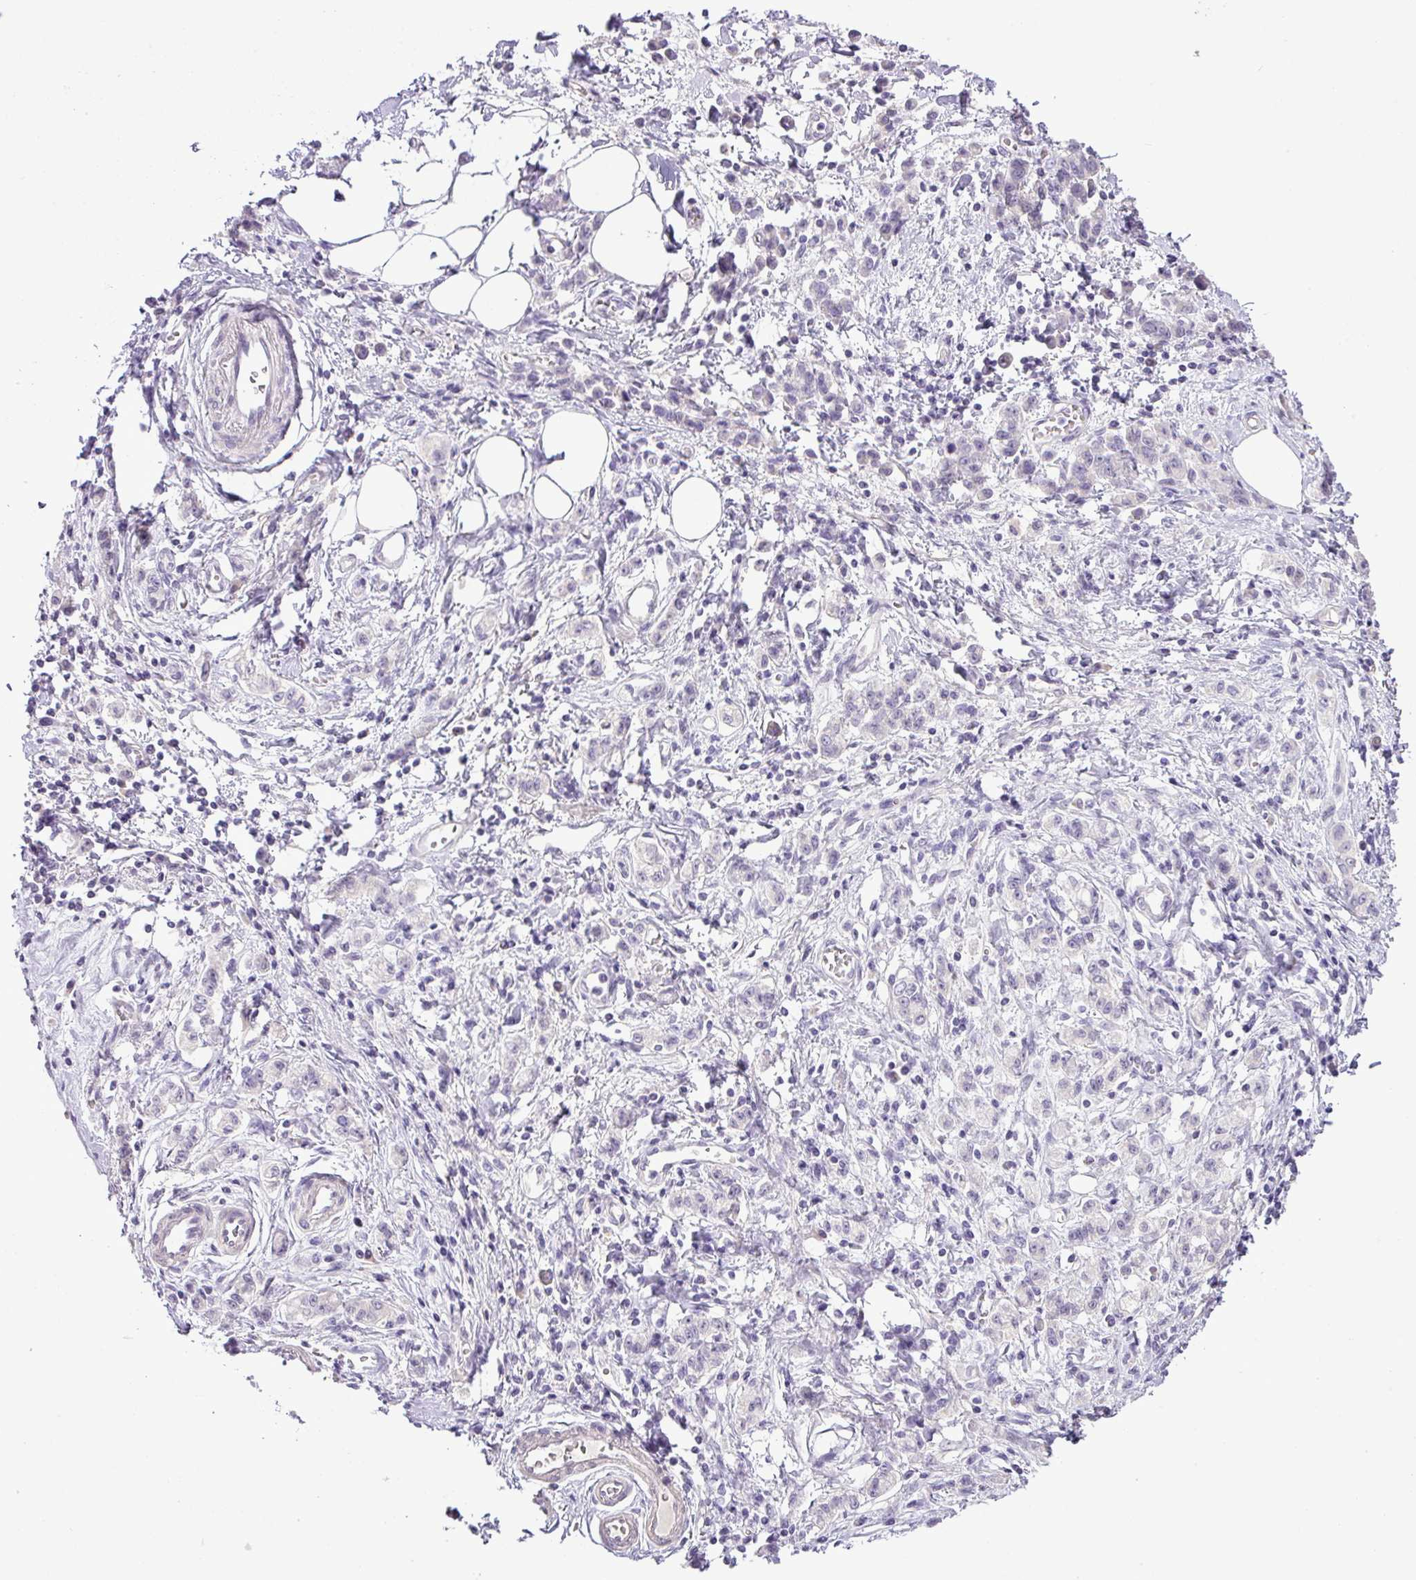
{"staining": {"intensity": "negative", "quantity": "none", "location": "none"}, "tissue": "stomach cancer", "cell_type": "Tumor cells", "image_type": "cancer", "snomed": [{"axis": "morphology", "description": "Adenocarcinoma, NOS"}, {"axis": "topography", "description": "Stomach"}], "caption": "Protein analysis of stomach adenocarcinoma displays no significant expression in tumor cells. The staining was performed using DAB (3,3'-diaminobenzidine) to visualize the protein expression in brown, while the nuclei were stained in blue with hematoxylin (Magnification: 20x).", "gene": "DNAJB13", "patient": {"sex": "male", "age": 77}}